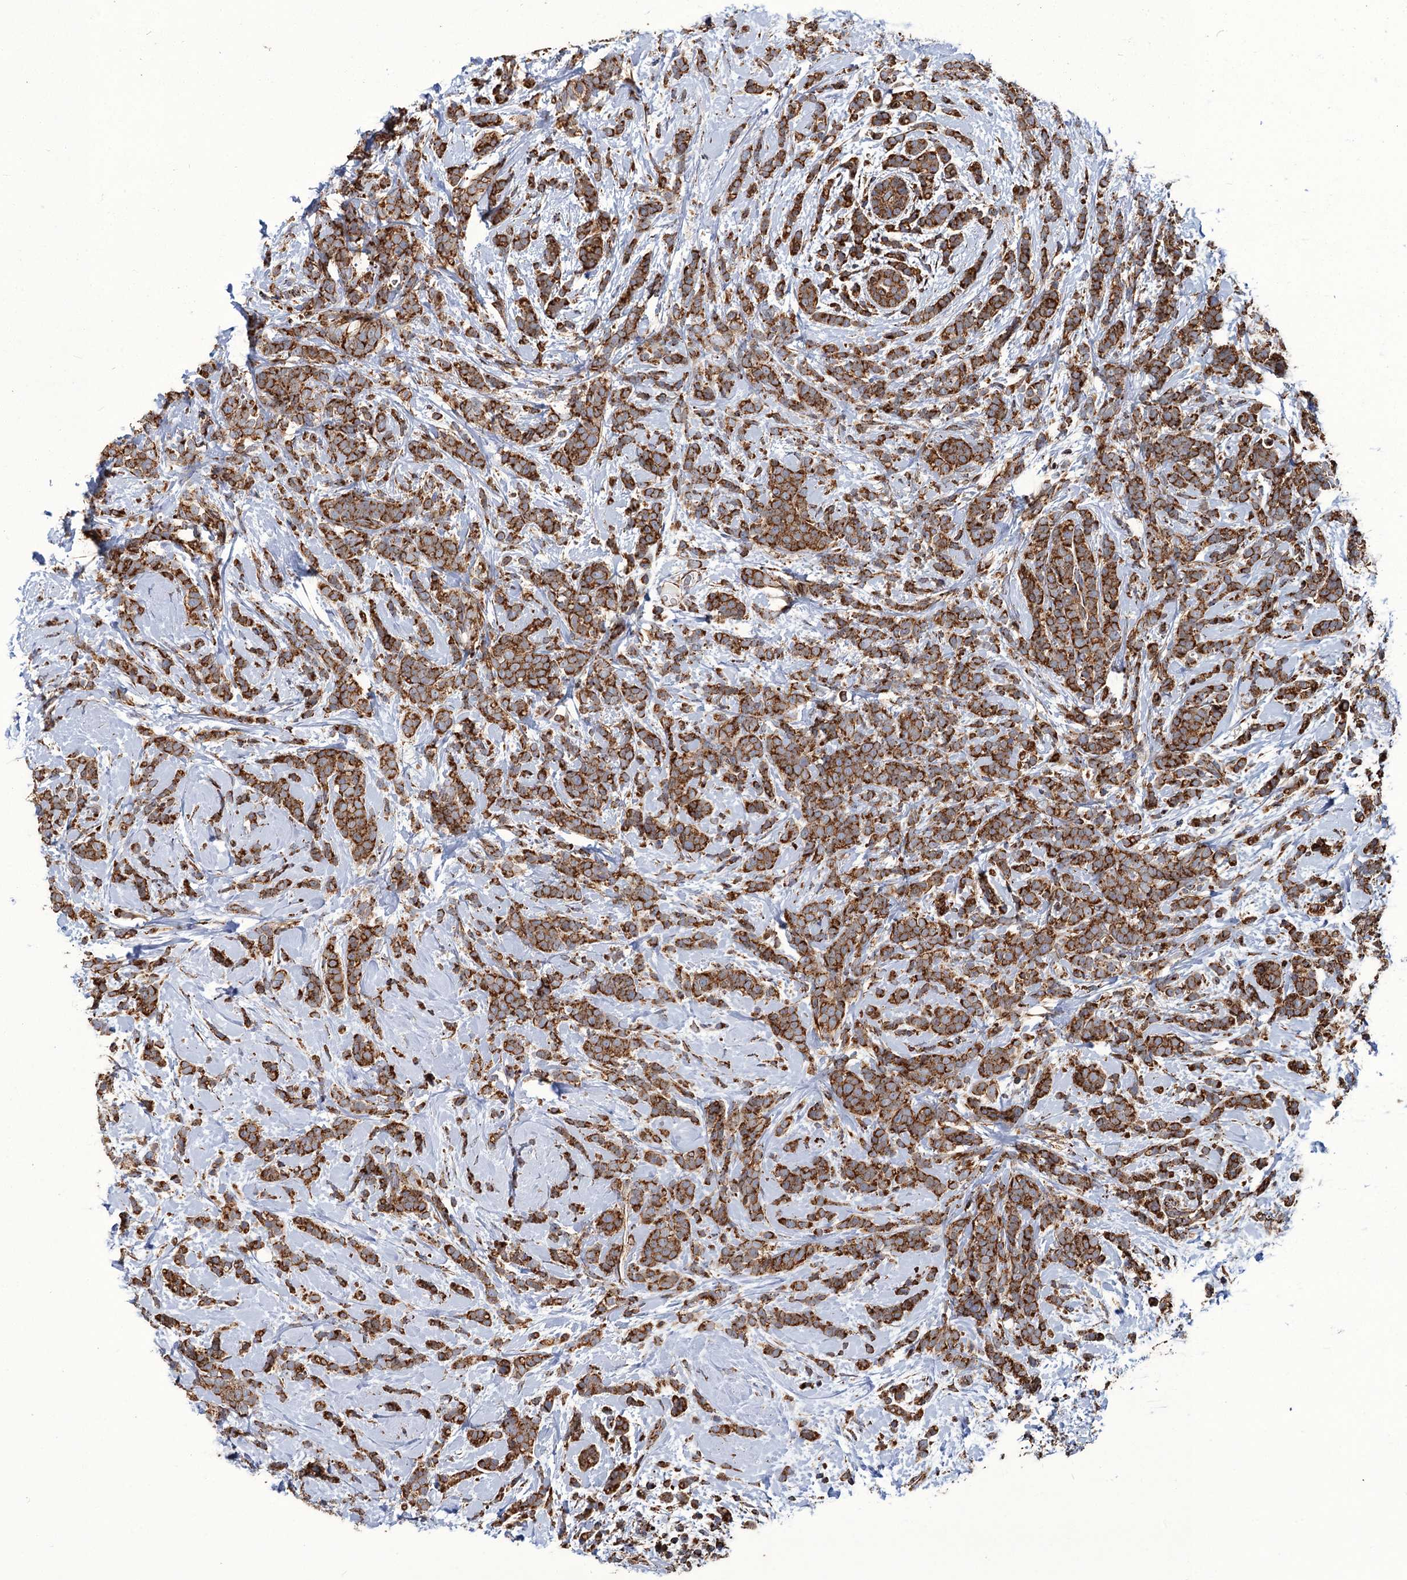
{"staining": {"intensity": "strong", "quantity": ">75%", "location": "cytoplasmic/membranous"}, "tissue": "breast cancer", "cell_type": "Tumor cells", "image_type": "cancer", "snomed": [{"axis": "morphology", "description": "Lobular carcinoma"}, {"axis": "topography", "description": "Breast"}], "caption": "Immunohistochemical staining of breast lobular carcinoma demonstrates strong cytoplasmic/membranous protein positivity in approximately >75% of tumor cells.", "gene": "APH1A", "patient": {"sex": "female", "age": 58}}